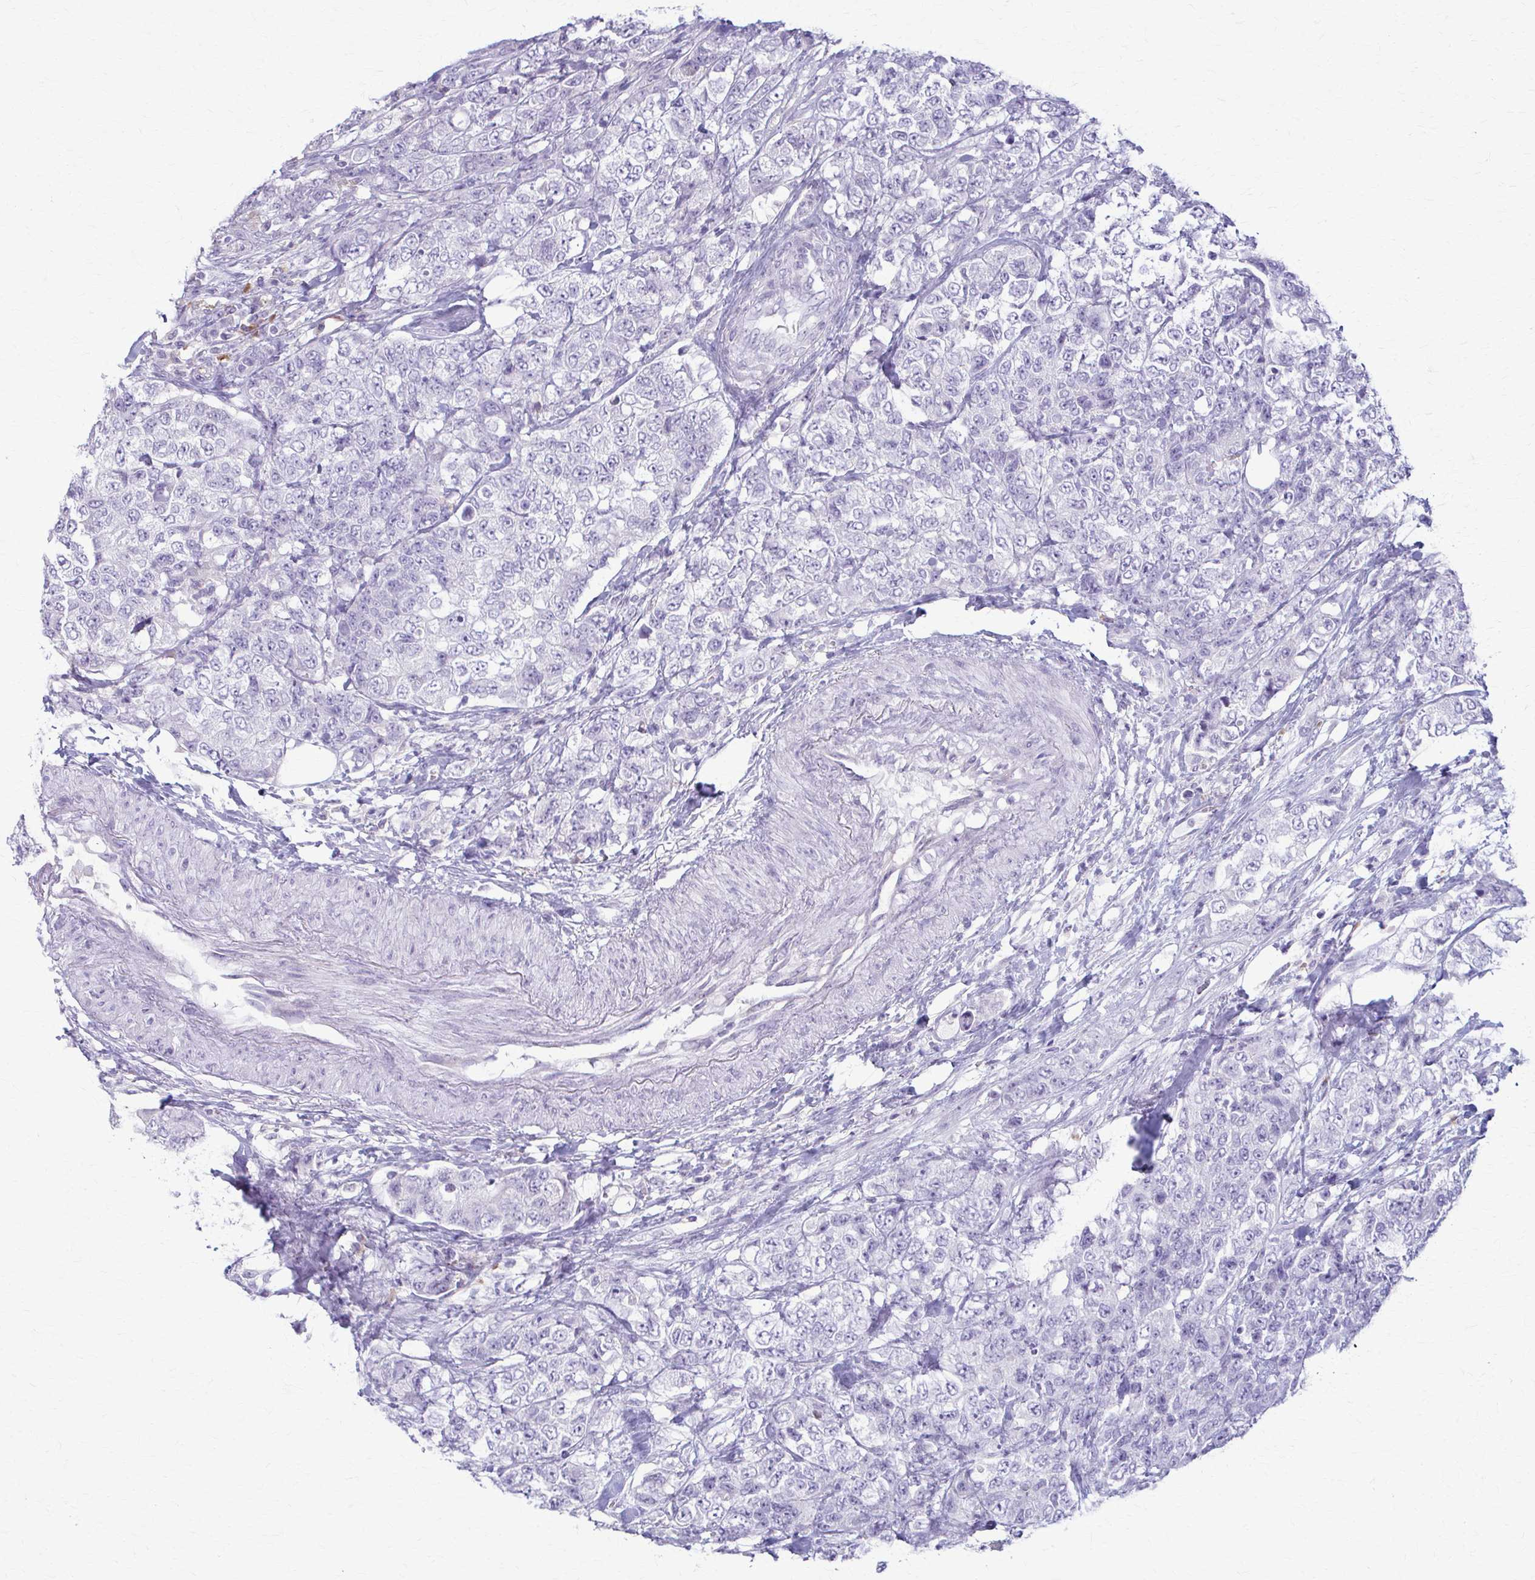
{"staining": {"intensity": "negative", "quantity": "none", "location": "none"}, "tissue": "urothelial cancer", "cell_type": "Tumor cells", "image_type": "cancer", "snomed": [{"axis": "morphology", "description": "Urothelial carcinoma, High grade"}, {"axis": "topography", "description": "Urinary bladder"}], "caption": "Tumor cells show no significant protein staining in urothelial cancer.", "gene": "LDLRAP1", "patient": {"sex": "female", "age": 78}}